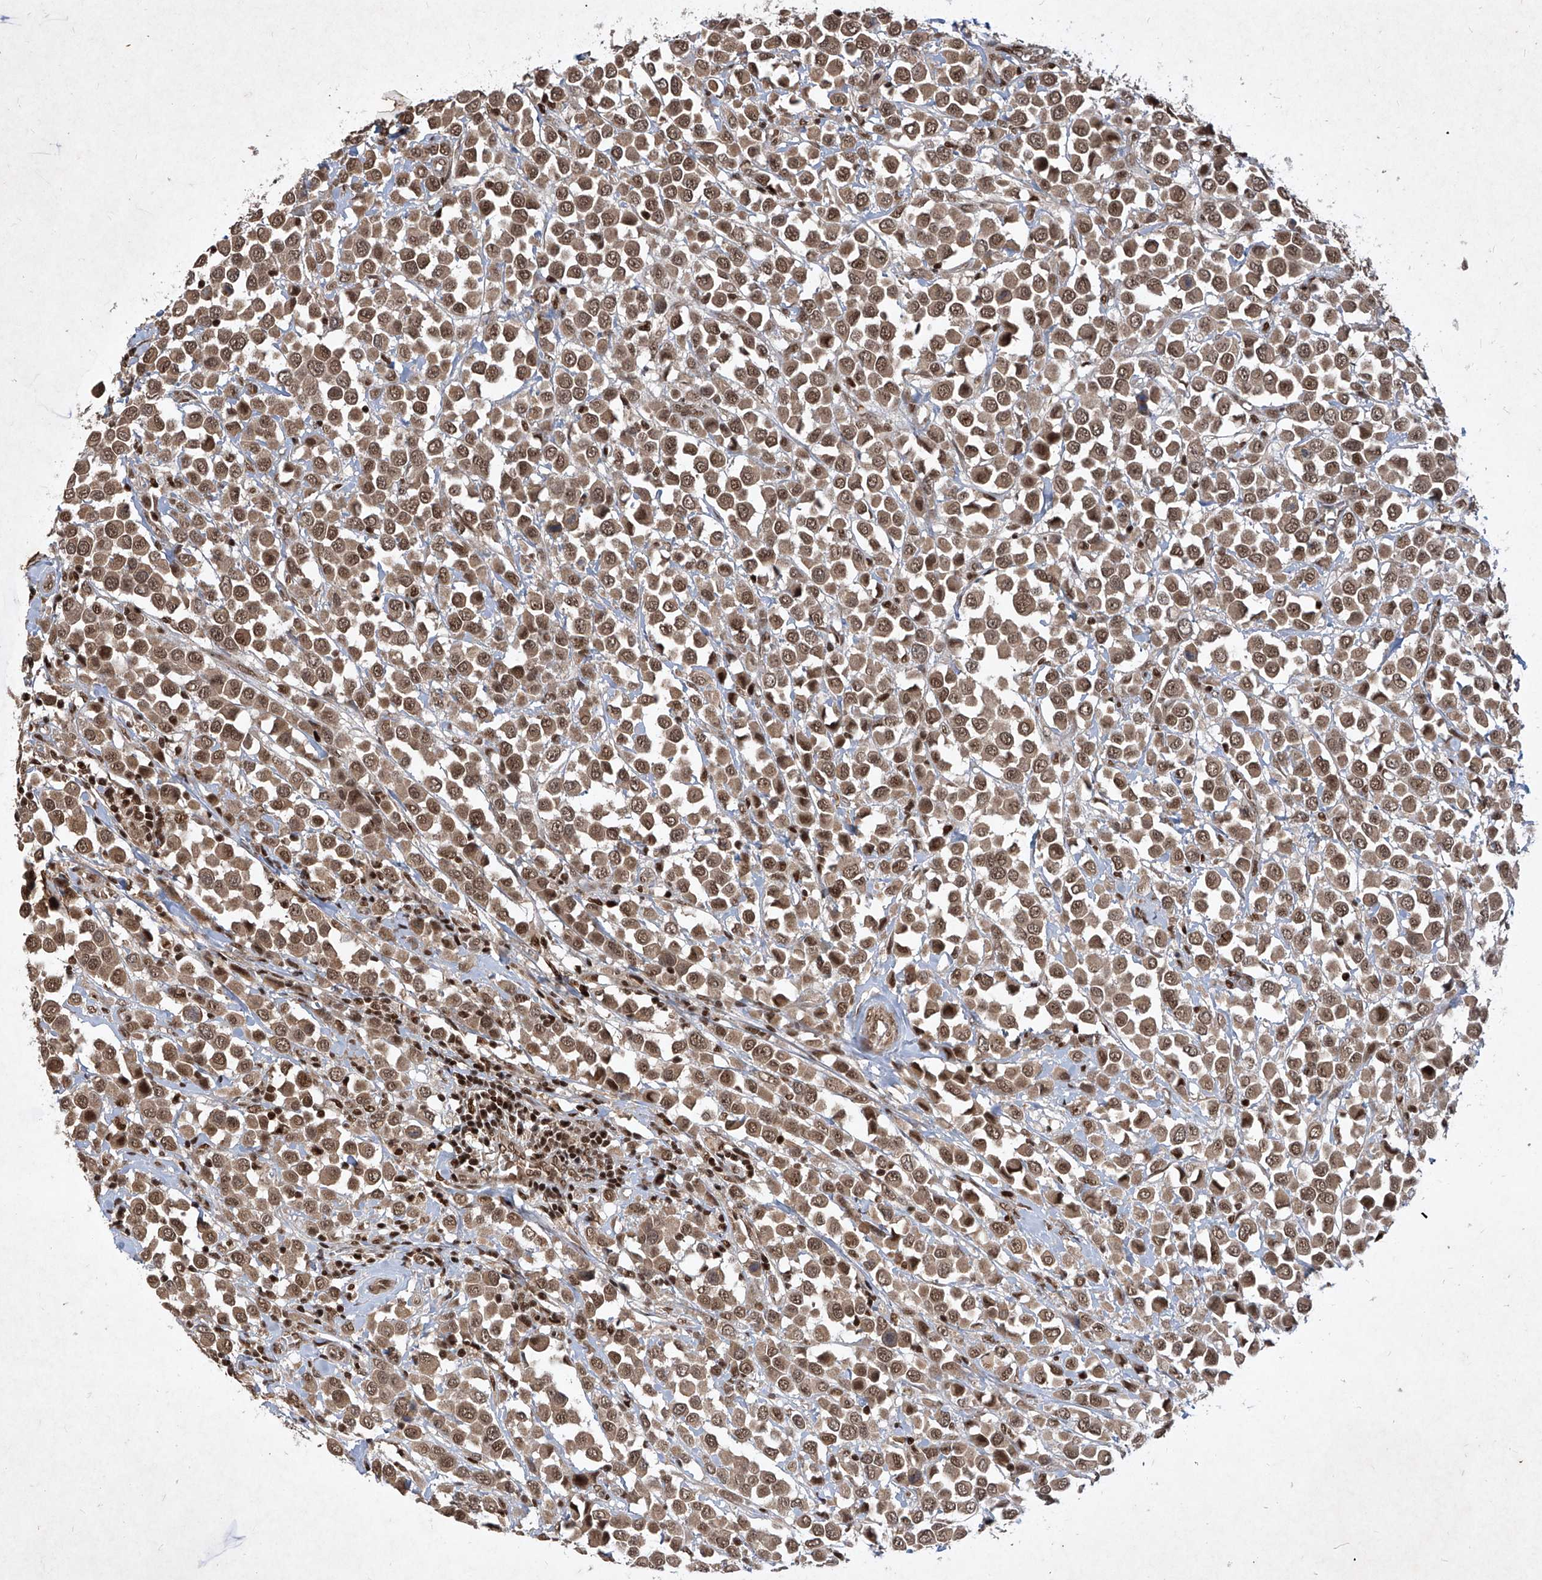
{"staining": {"intensity": "moderate", "quantity": ">75%", "location": "cytoplasmic/membranous,nuclear"}, "tissue": "breast cancer", "cell_type": "Tumor cells", "image_type": "cancer", "snomed": [{"axis": "morphology", "description": "Duct carcinoma"}, {"axis": "topography", "description": "Breast"}], "caption": "DAB immunohistochemical staining of human intraductal carcinoma (breast) demonstrates moderate cytoplasmic/membranous and nuclear protein expression in approximately >75% of tumor cells.", "gene": "IRF2", "patient": {"sex": "female", "age": 61}}